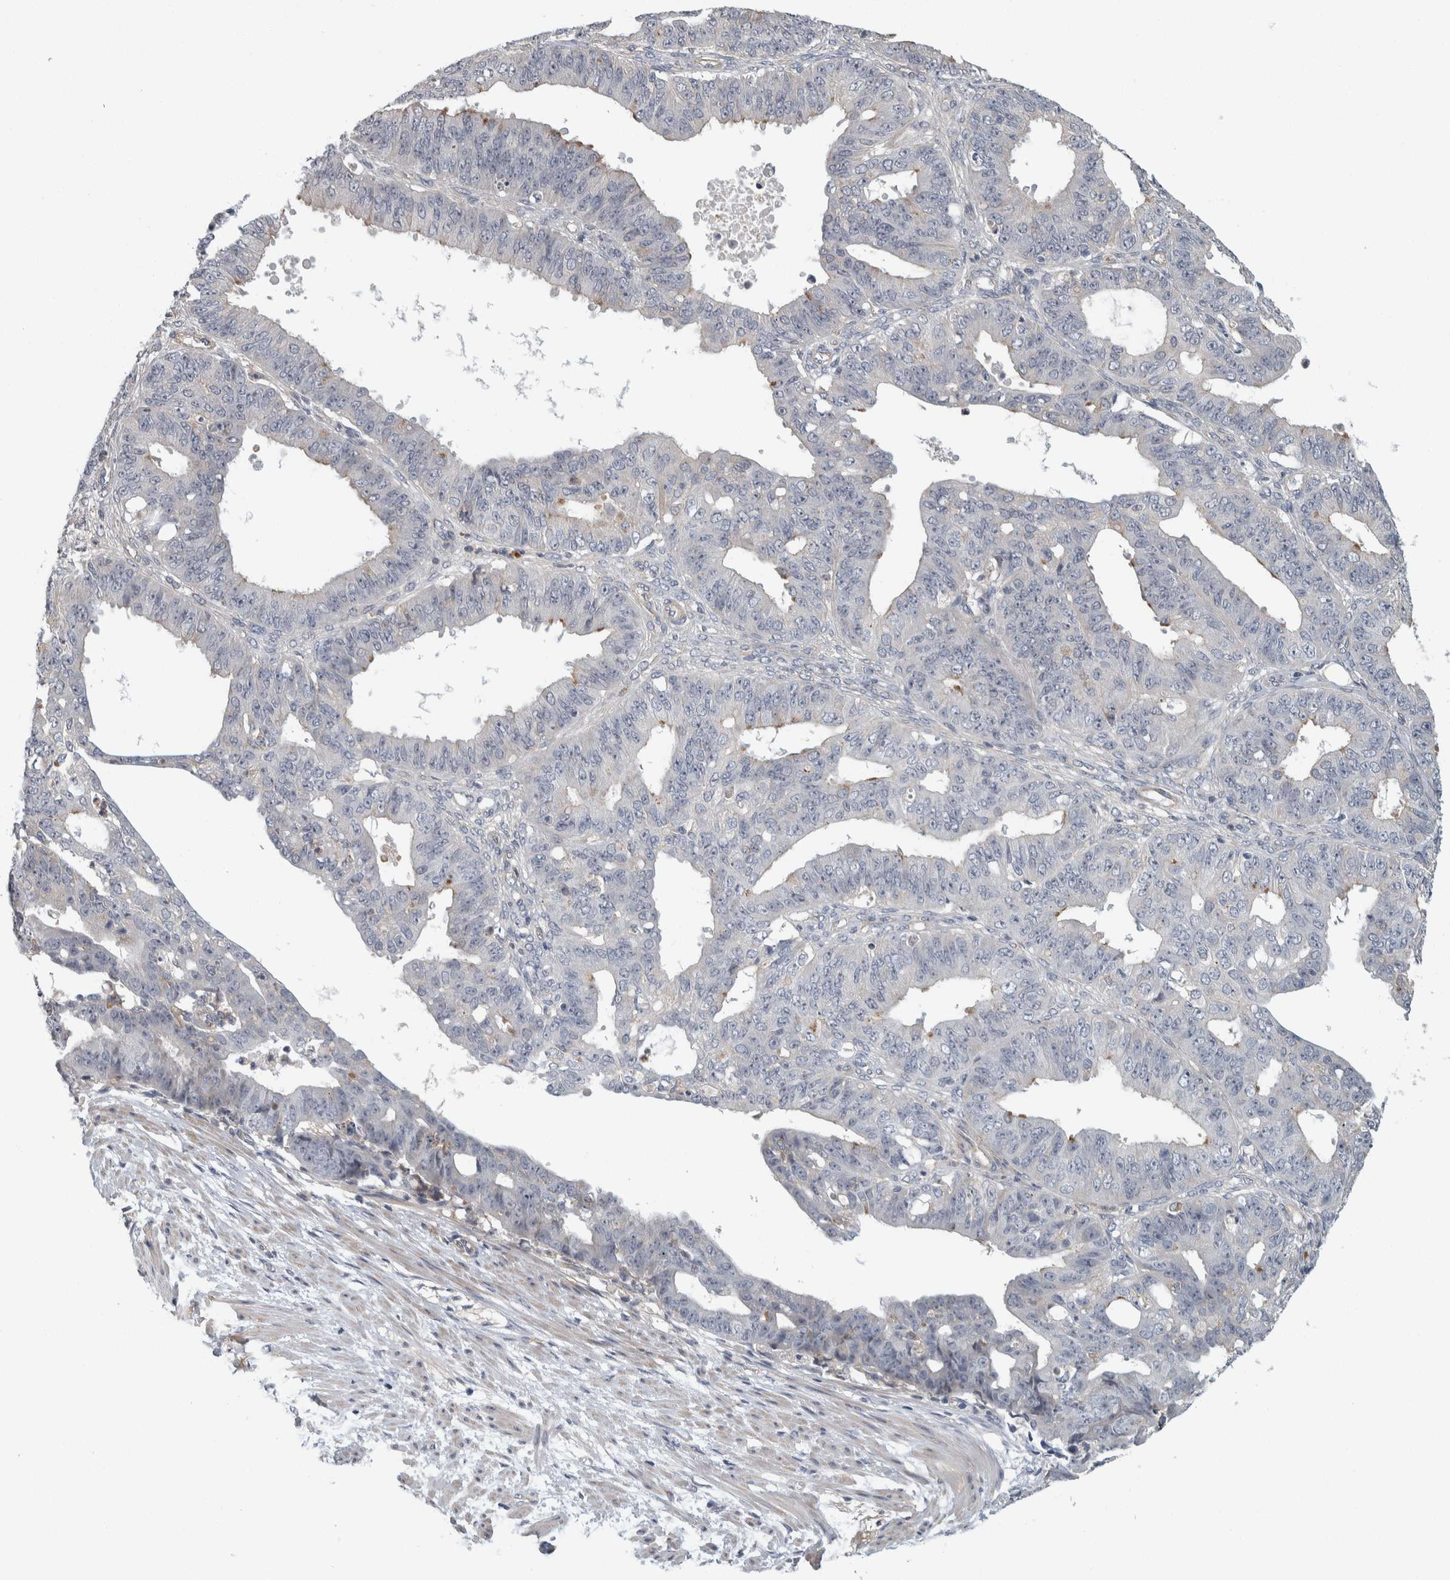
{"staining": {"intensity": "negative", "quantity": "none", "location": "none"}, "tissue": "ovarian cancer", "cell_type": "Tumor cells", "image_type": "cancer", "snomed": [{"axis": "morphology", "description": "Carcinoma, endometroid"}, {"axis": "topography", "description": "Ovary"}], "caption": "This image is of ovarian endometroid carcinoma stained with immunohistochemistry to label a protein in brown with the nuclei are counter-stained blue. There is no staining in tumor cells.", "gene": "KCNJ3", "patient": {"sex": "female", "age": 42}}